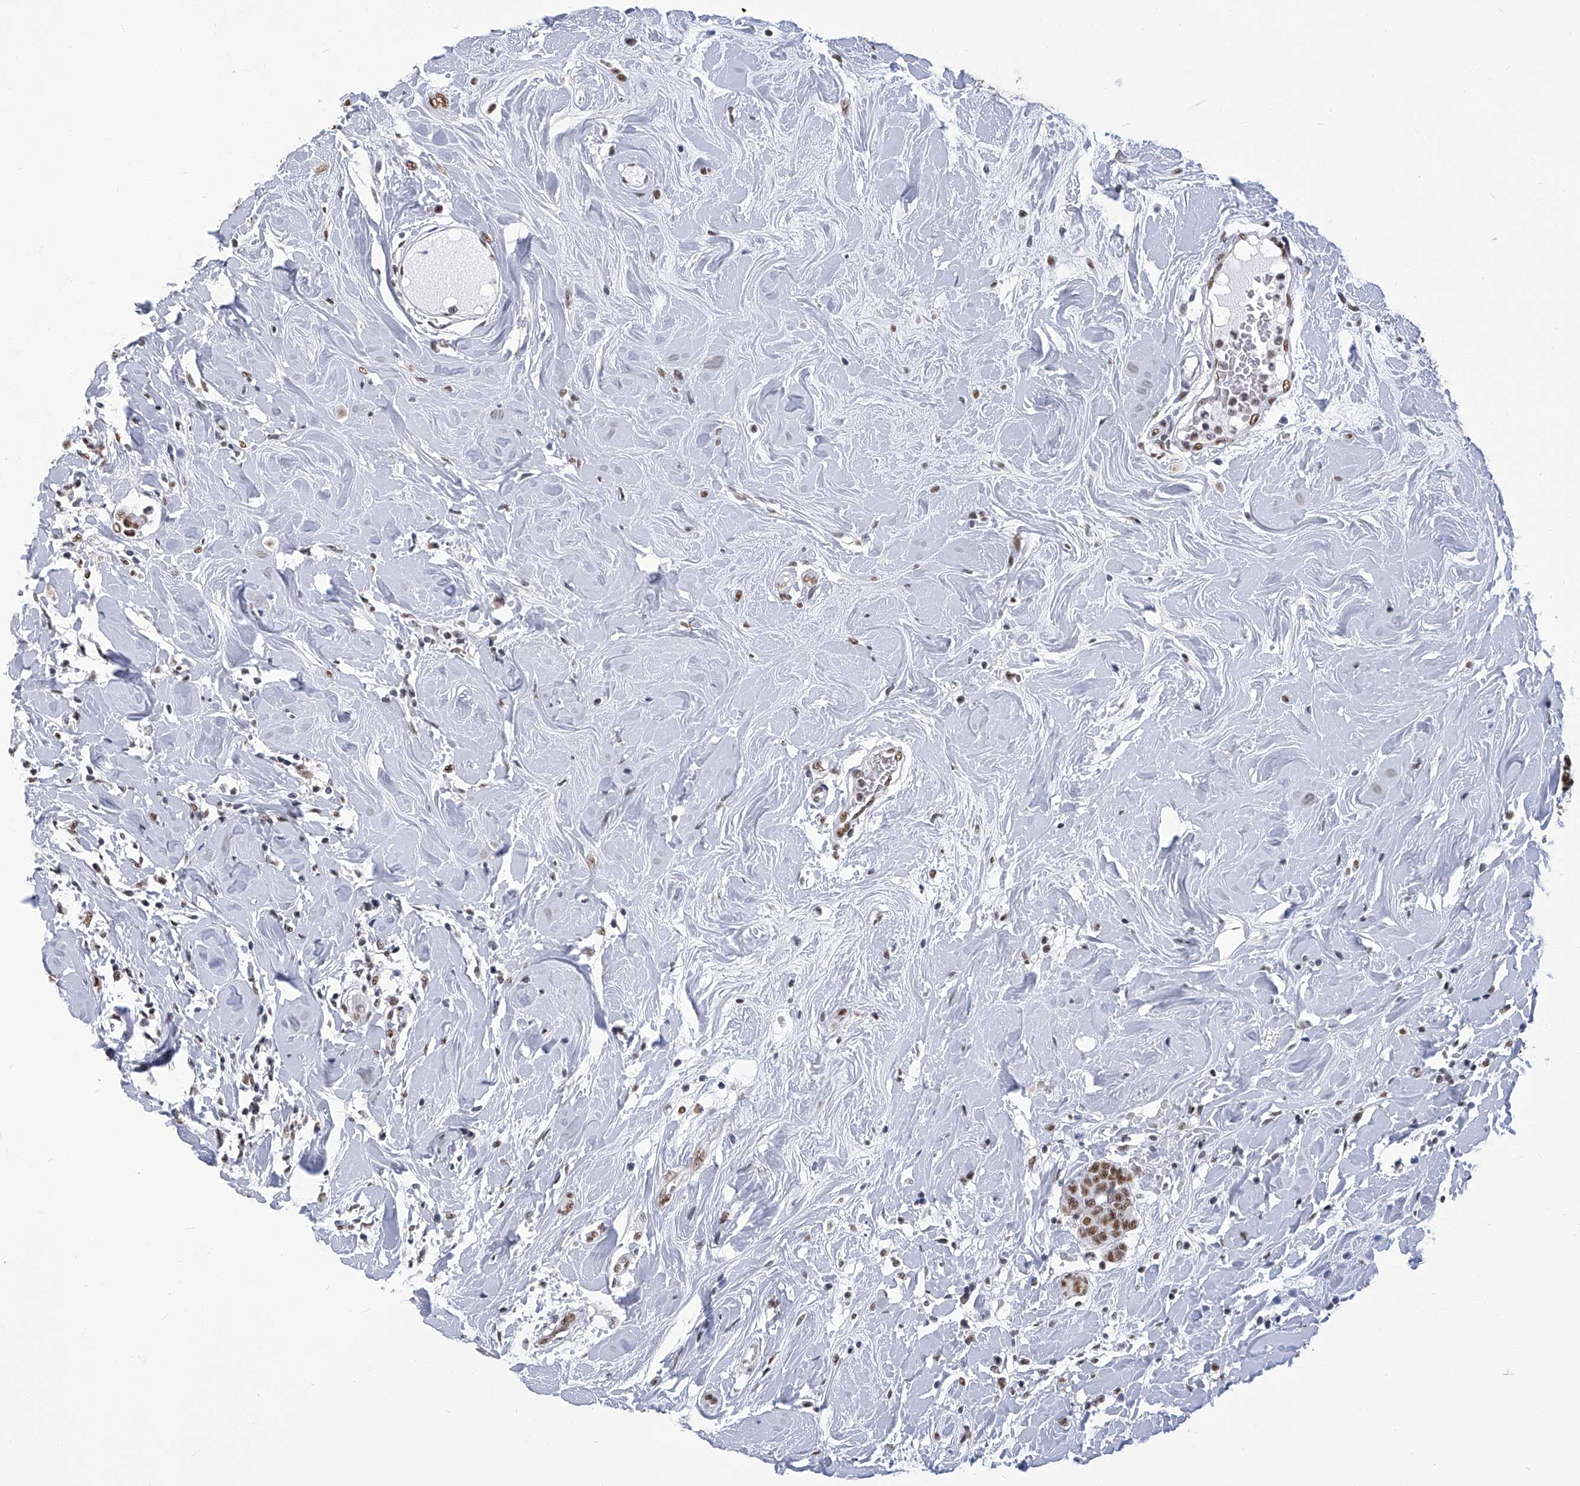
{"staining": {"intensity": "moderate", "quantity": ">75%", "location": "nuclear"}, "tissue": "breast cancer", "cell_type": "Tumor cells", "image_type": "cancer", "snomed": [{"axis": "morphology", "description": "Normal tissue, NOS"}, {"axis": "morphology", "description": "Duct carcinoma"}, {"axis": "topography", "description": "Breast"}], "caption": "Immunohistochemical staining of human breast cancer exhibits medium levels of moderate nuclear protein positivity in about >75% of tumor cells.", "gene": "HBP1", "patient": {"sex": "female", "age": 40}}